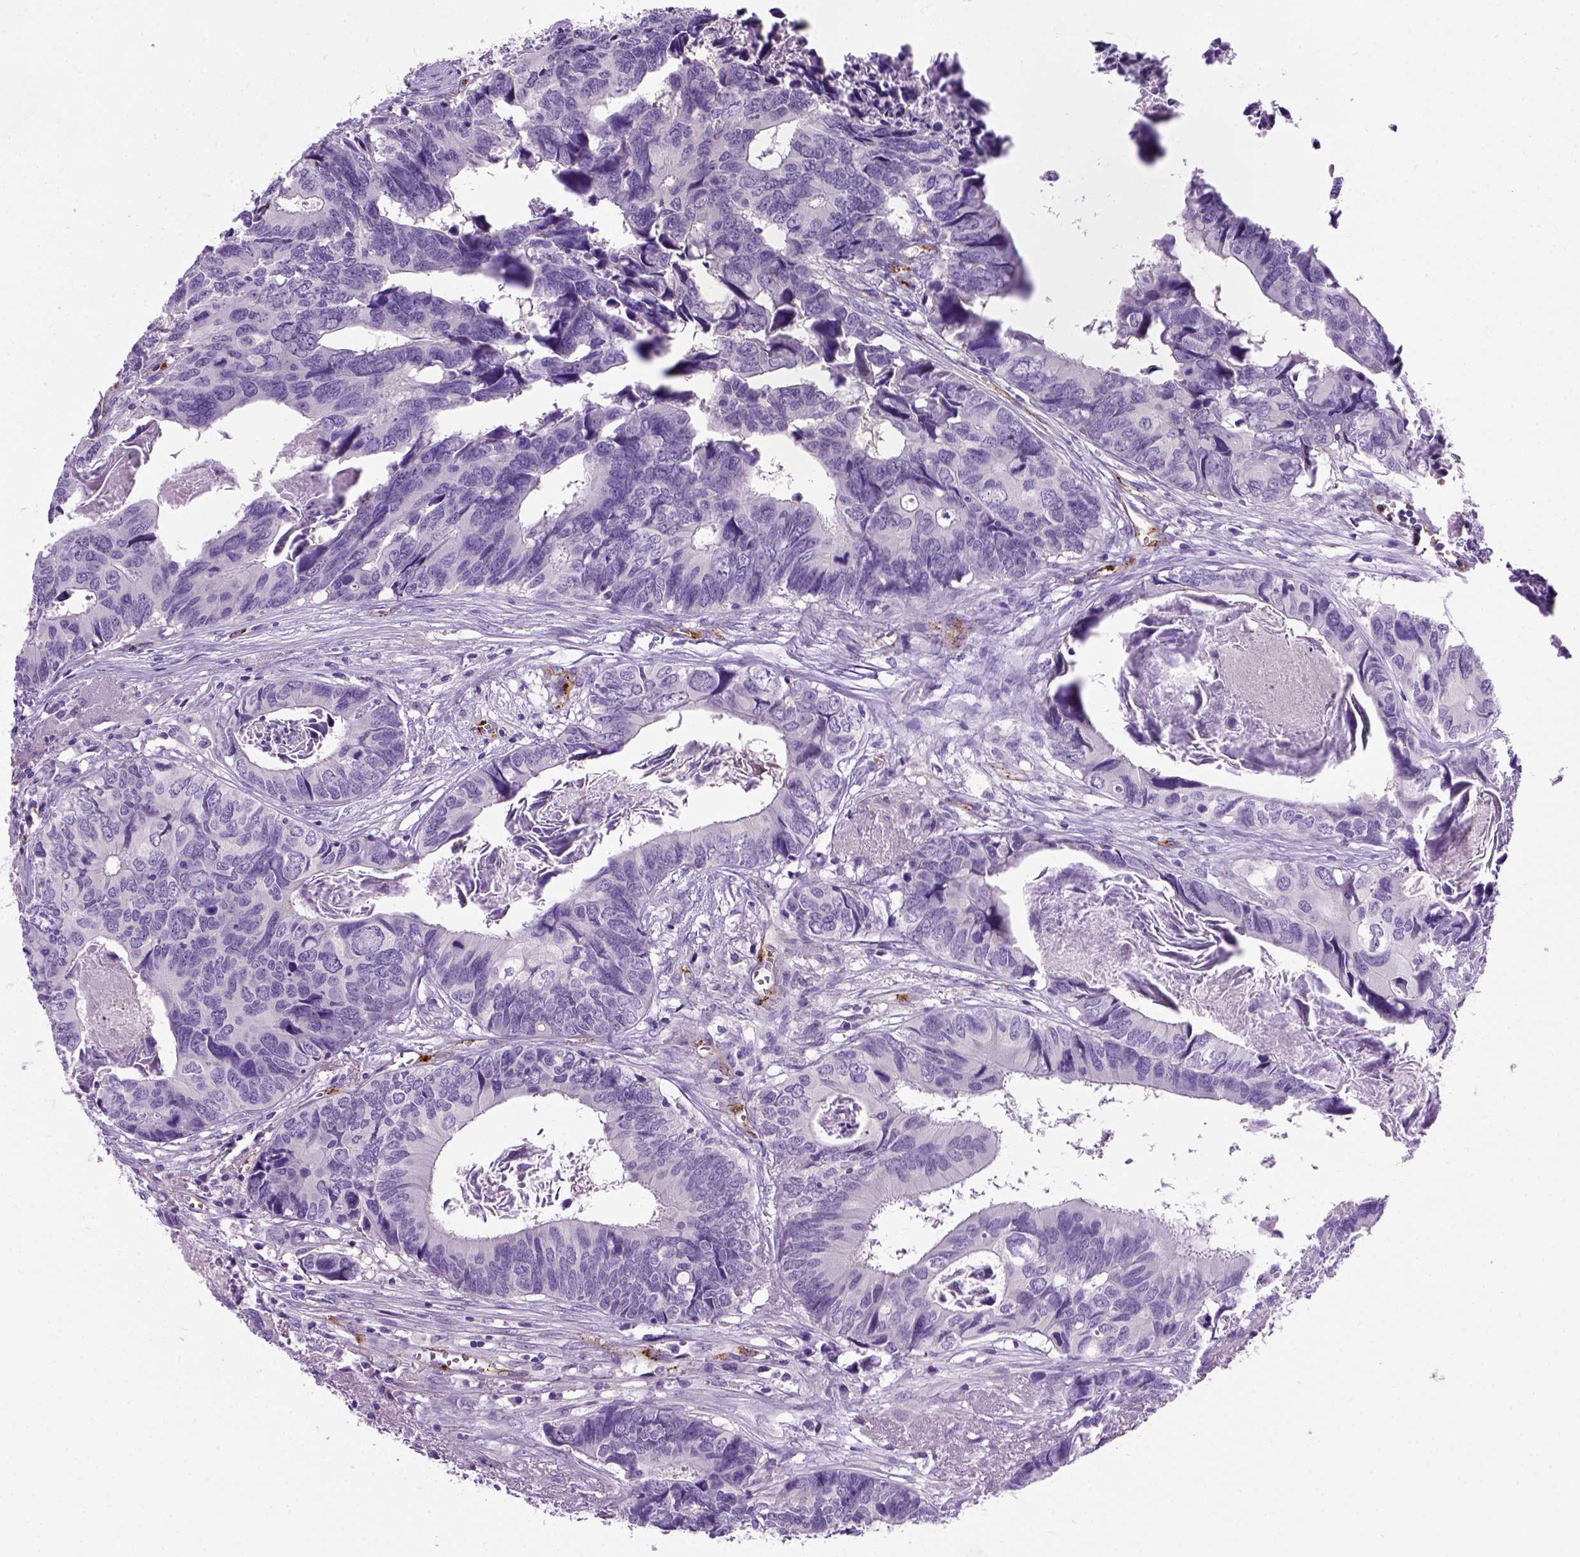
{"staining": {"intensity": "negative", "quantity": "none", "location": "none"}, "tissue": "colorectal cancer", "cell_type": "Tumor cells", "image_type": "cancer", "snomed": [{"axis": "morphology", "description": "Adenocarcinoma, NOS"}, {"axis": "topography", "description": "Colon"}], "caption": "The micrograph shows no staining of tumor cells in colorectal adenocarcinoma.", "gene": "VWF", "patient": {"sex": "female", "age": 82}}